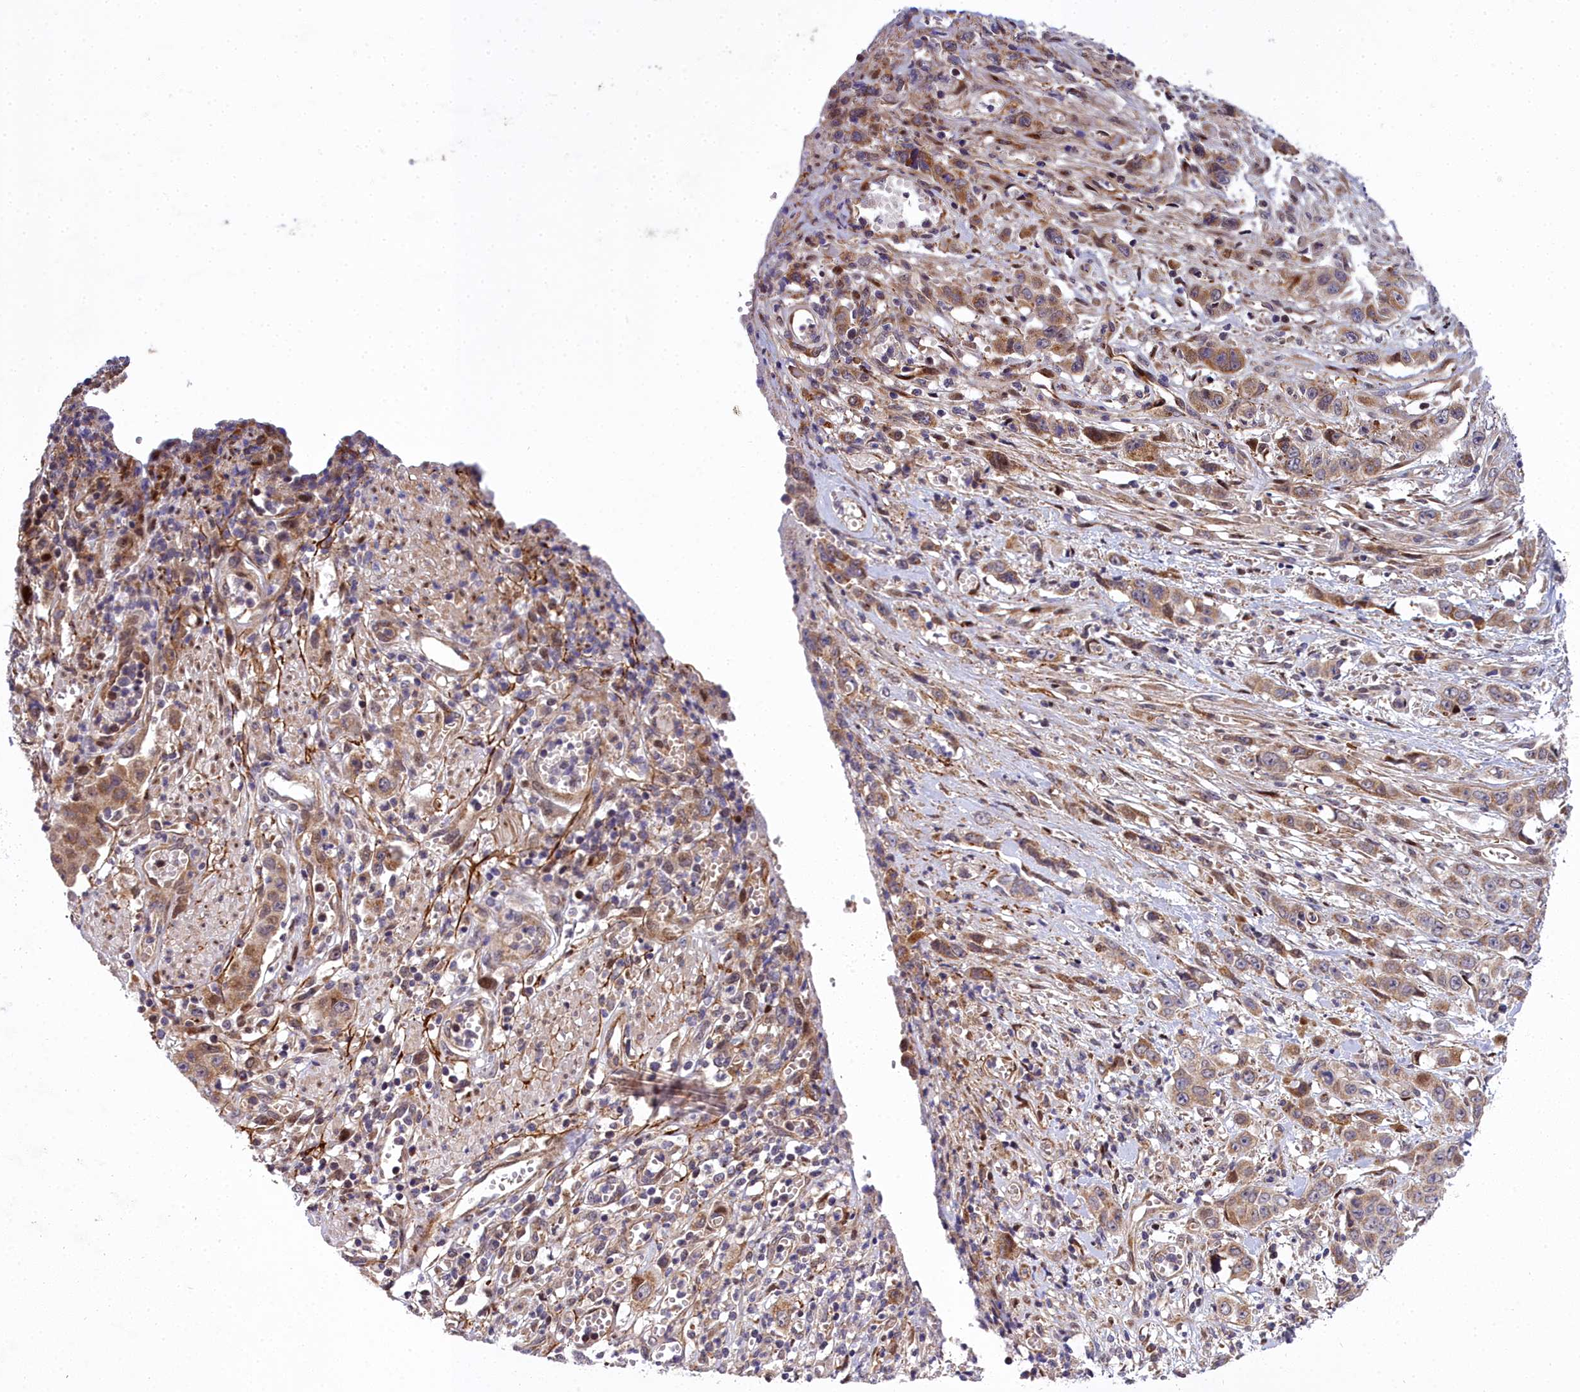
{"staining": {"intensity": "moderate", "quantity": ">75%", "location": "cytoplasmic/membranous"}, "tissue": "stomach cancer", "cell_type": "Tumor cells", "image_type": "cancer", "snomed": [{"axis": "morphology", "description": "Adenocarcinoma, NOS"}, {"axis": "topography", "description": "Stomach, upper"}], "caption": "Adenocarcinoma (stomach) stained with a brown dye demonstrates moderate cytoplasmic/membranous positive staining in about >75% of tumor cells.", "gene": "MRPS11", "patient": {"sex": "male", "age": 62}}